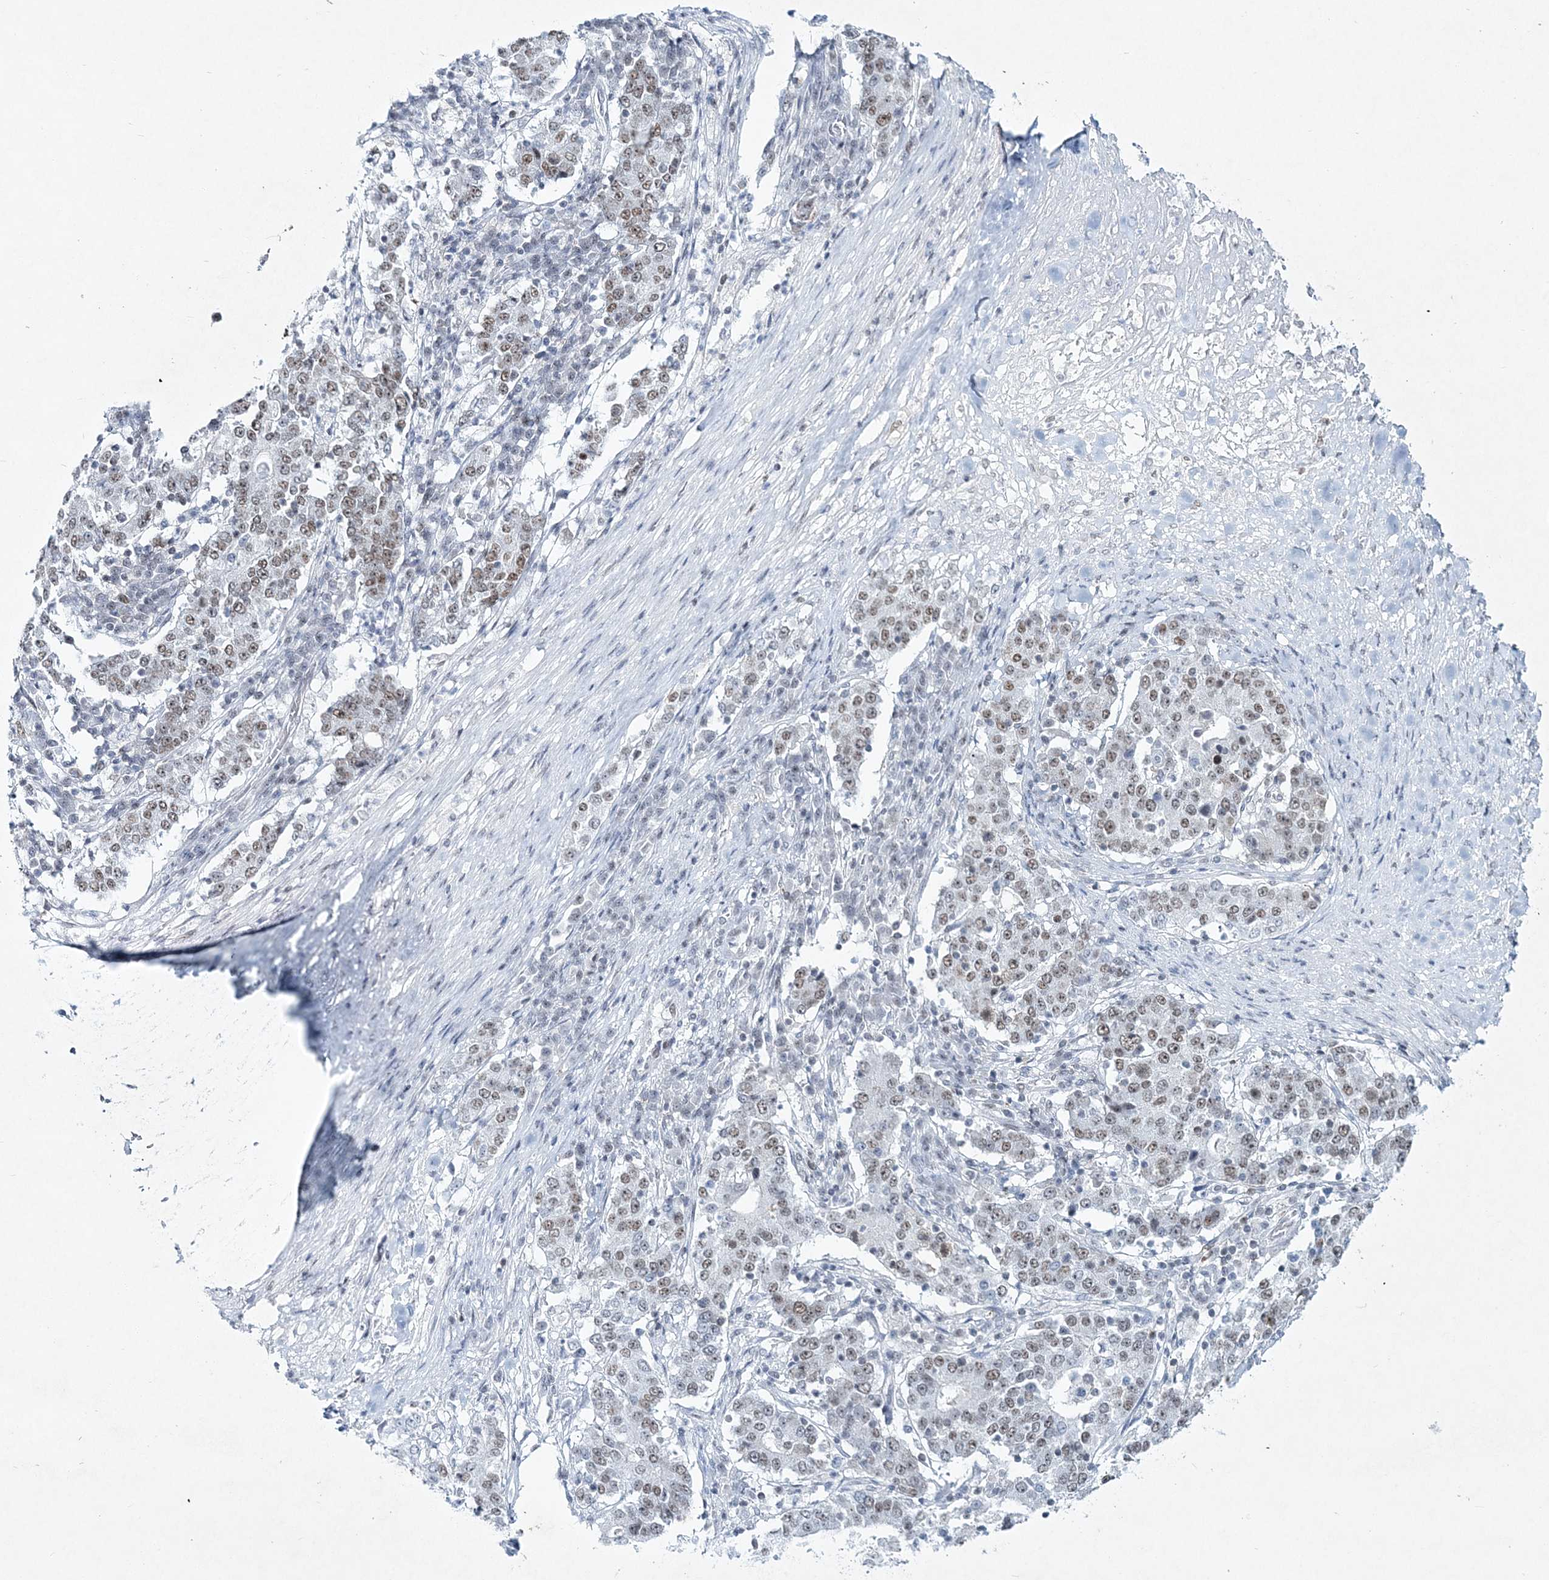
{"staining": {"intensity": "weak", "quantity": ">75%", "location": "nuclear"}, "tissue": "stomach cancer", "cell_type": "Tumor cells", "image_type": "cancer", "snomed": [{"axis": "morphology", "description": "Adenocarcinoma, NOS"}, {"axis": "topography", "description": "Stomach"}], "caption": "Stomach cancer tissue reveals weak nuclear staining in about >75% of tumor cells, visualized by immunohistochemistry. (Stains: DAB (3,3'-diaminobenzidine) in brown, nuclei in blue, Microscopy: brightfield microscopy at high magnification).", "gene": "LRRFIP2", "patient": {"sex": "male", "age": 59}}